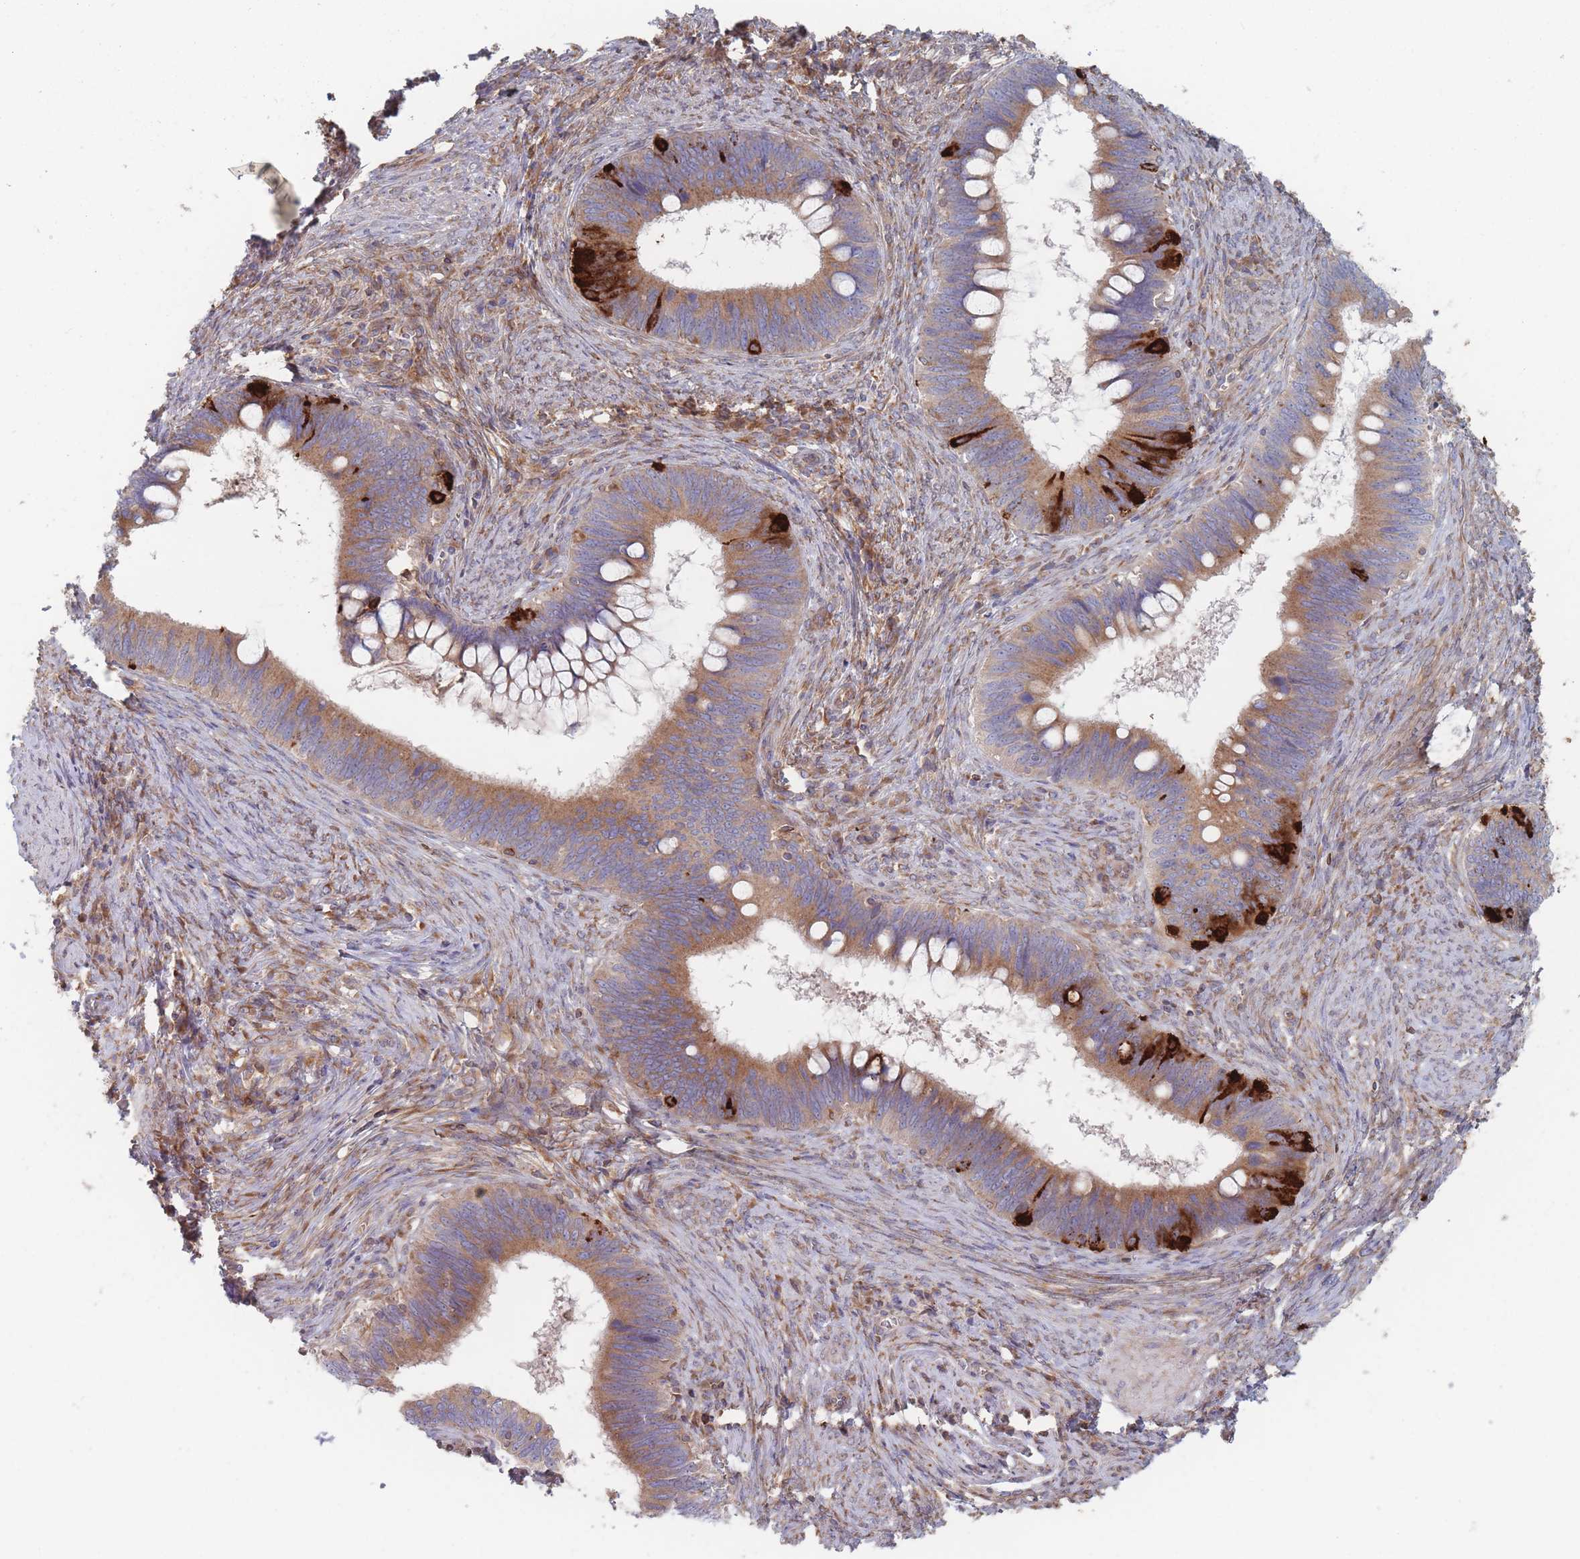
{"staining": {"intensity": "moderate", "quantity": ">75%", "location": "cytoplasmic/membranous"}, "tissue": "cervical cancer", "cell_type": "Tumor cells", "image_type": "cancer", "snomed": [{"axis": "morphology", "description": "Adenocarcinoma, NOS"}, {"axis": "topography", "description": "Cervix"}], "caption": "This is an image of immunohistochemistry staining of cervical cancer, which shows moderate positivity in the cytoplasmic/membranous of tumor cells.", "gene": "KDSR", "patient": {"sex": "female", "age": 42}}